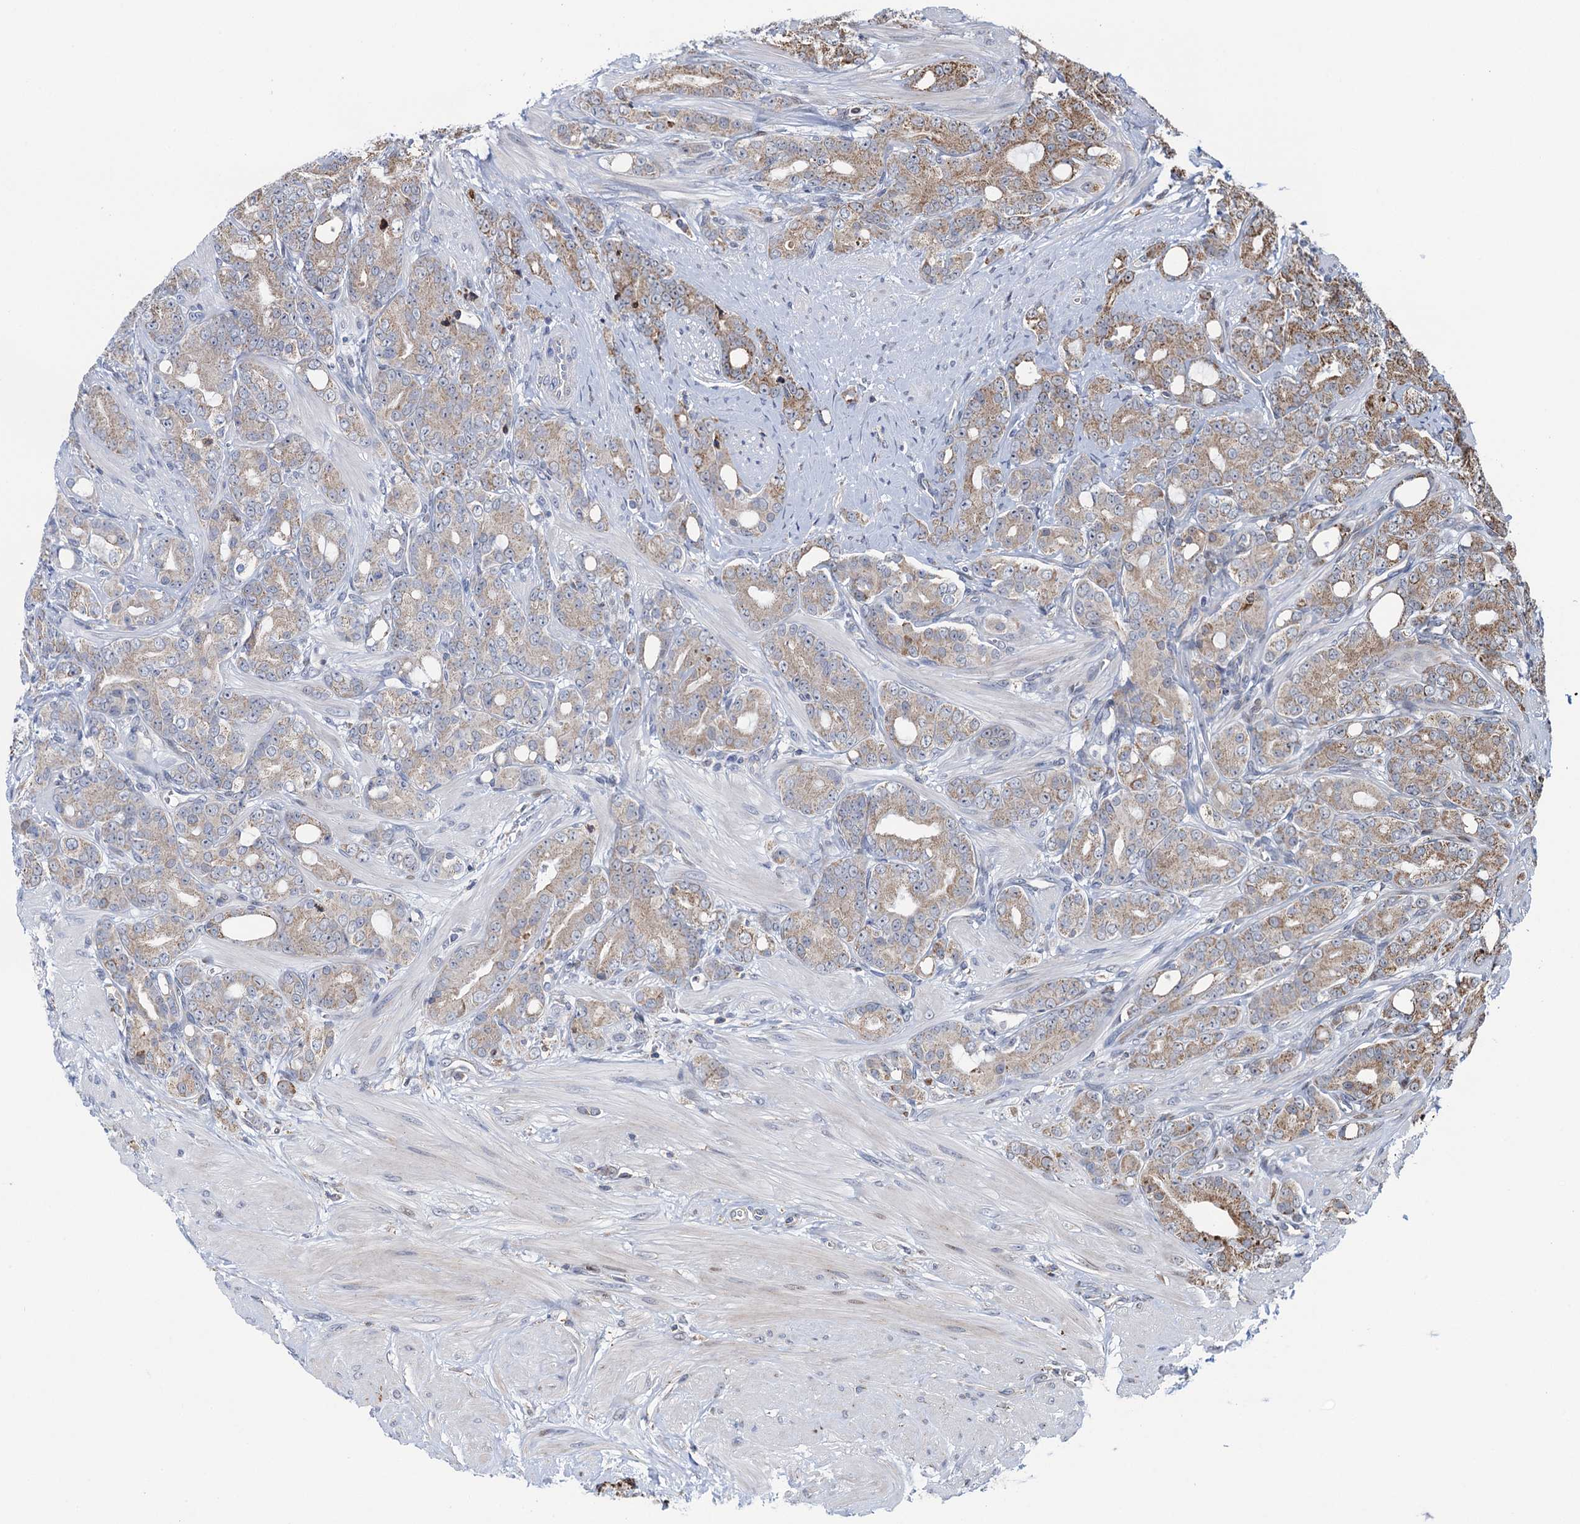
{"staining": {"intensity": "weak", "quantity": "25%-75%", "location": "cytoplasmic/membranous"}, "tissue": "prostate cancer", "cell_type": "Tumor cells", "image_type": "cancer", "snomed": [{"axis": "morphology", "description": "Adenocarcinoma, High grade"}, {"axis": "topography", "description": "Prostate"}], "caption": "An image showing weak cytoplasmic/membranous positivity in about 25%-75% of tumor cells in prostate cancer (adenocarcinoma (high-grade)), as visualized by brown immunohistochemical staining.", "gene": "CCDC102A", "patient": {"sex": "male", "age": 62}}